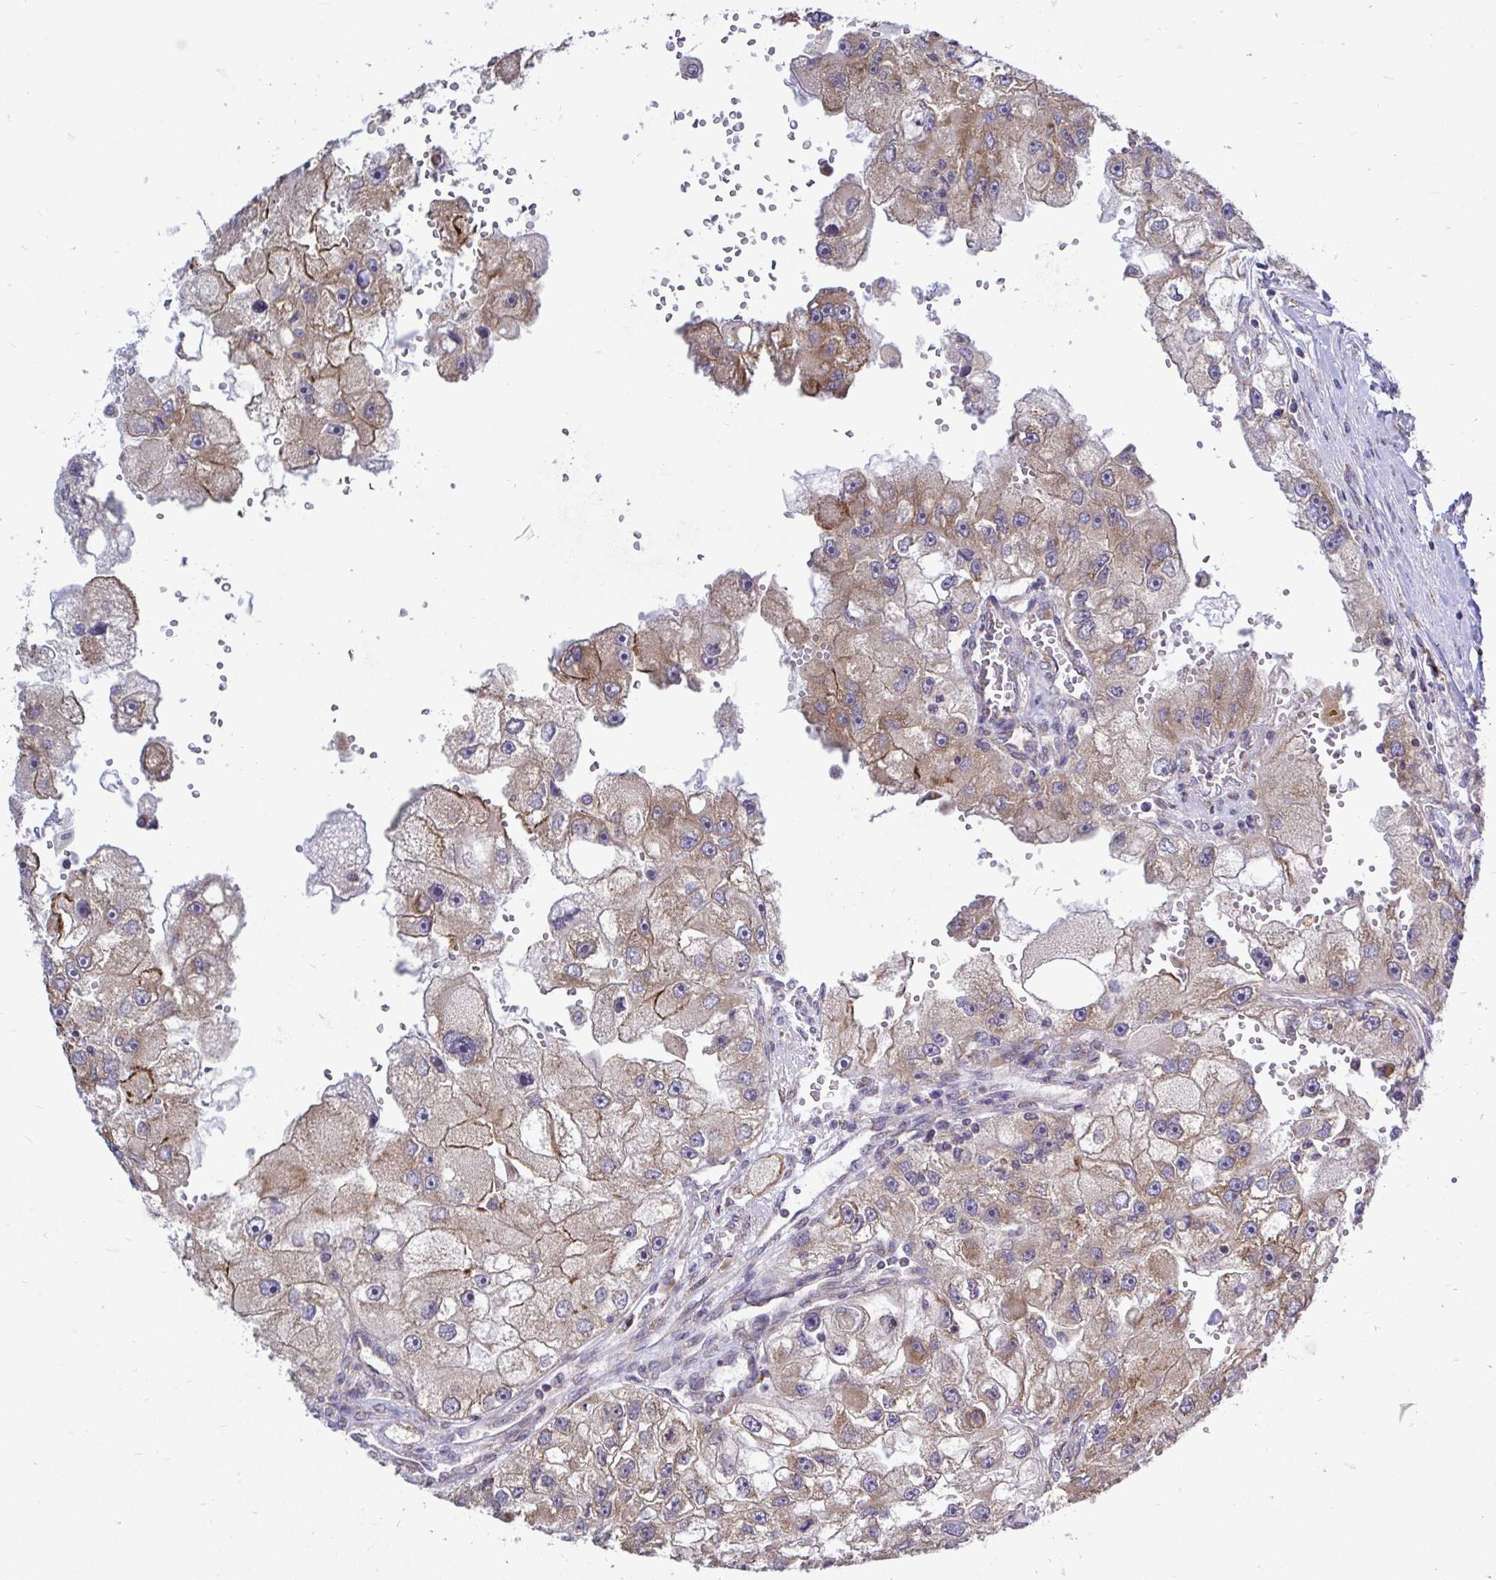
{"staining": {"intensity": "weak", "quantity": ">75%", "location": "cytoplasmic/membranous"}, "tissue": "renal cancer", "cell_type": "Tumor cells", "image_type": "cancer", "snomed": [{"axis": "morphology", "description": "Adenocarcinoma, NOS"}, {"axis": "topography", "description": "Kidney"}], "caption": "Immunohistochemical staining of renal adenocarcinoma shows weak cytoplasmic/membranous protein positivity in about >75% of tumor cells.", "gene": "FMR1", "patient": {"sex": "male", "age": 63}}